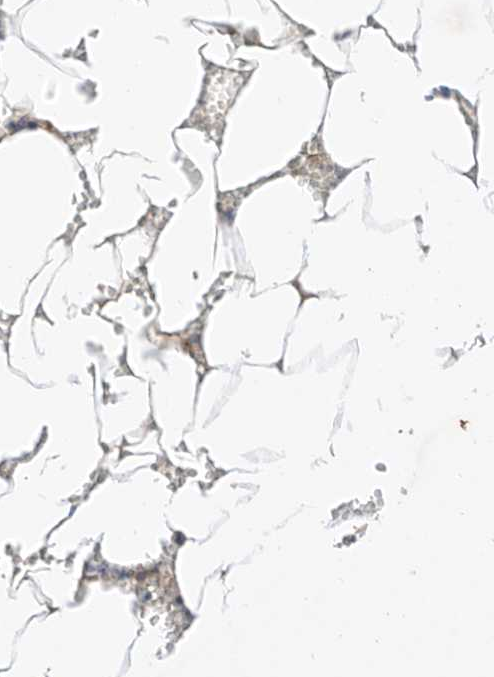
{"staining": {"intensity": "moderate", "quantity": "<25%", "location": "cytoplasmic/membranous"}, "tissue": "bone marrow", "cell_type": "Hematopoietic cells", "image_type": "normal", "snomed": [{"axis": "morphology", "description": "Normal tissue, NOS"}, {"axis": "topography", "description": "Bone marrow"}], "caption": "High-power microscopy captured an IHC image of unremarkable bone marrow, revealing moderate cytoplasmic/membranous expression in about <25% of hematopoietic cells. The staining was performed using DAB, with brown indicating positive protein expression. Nuclei are stained blue with hematoxylin.", "gene": "C6orf118", "patient": {"sex": "male", "age": 70}}